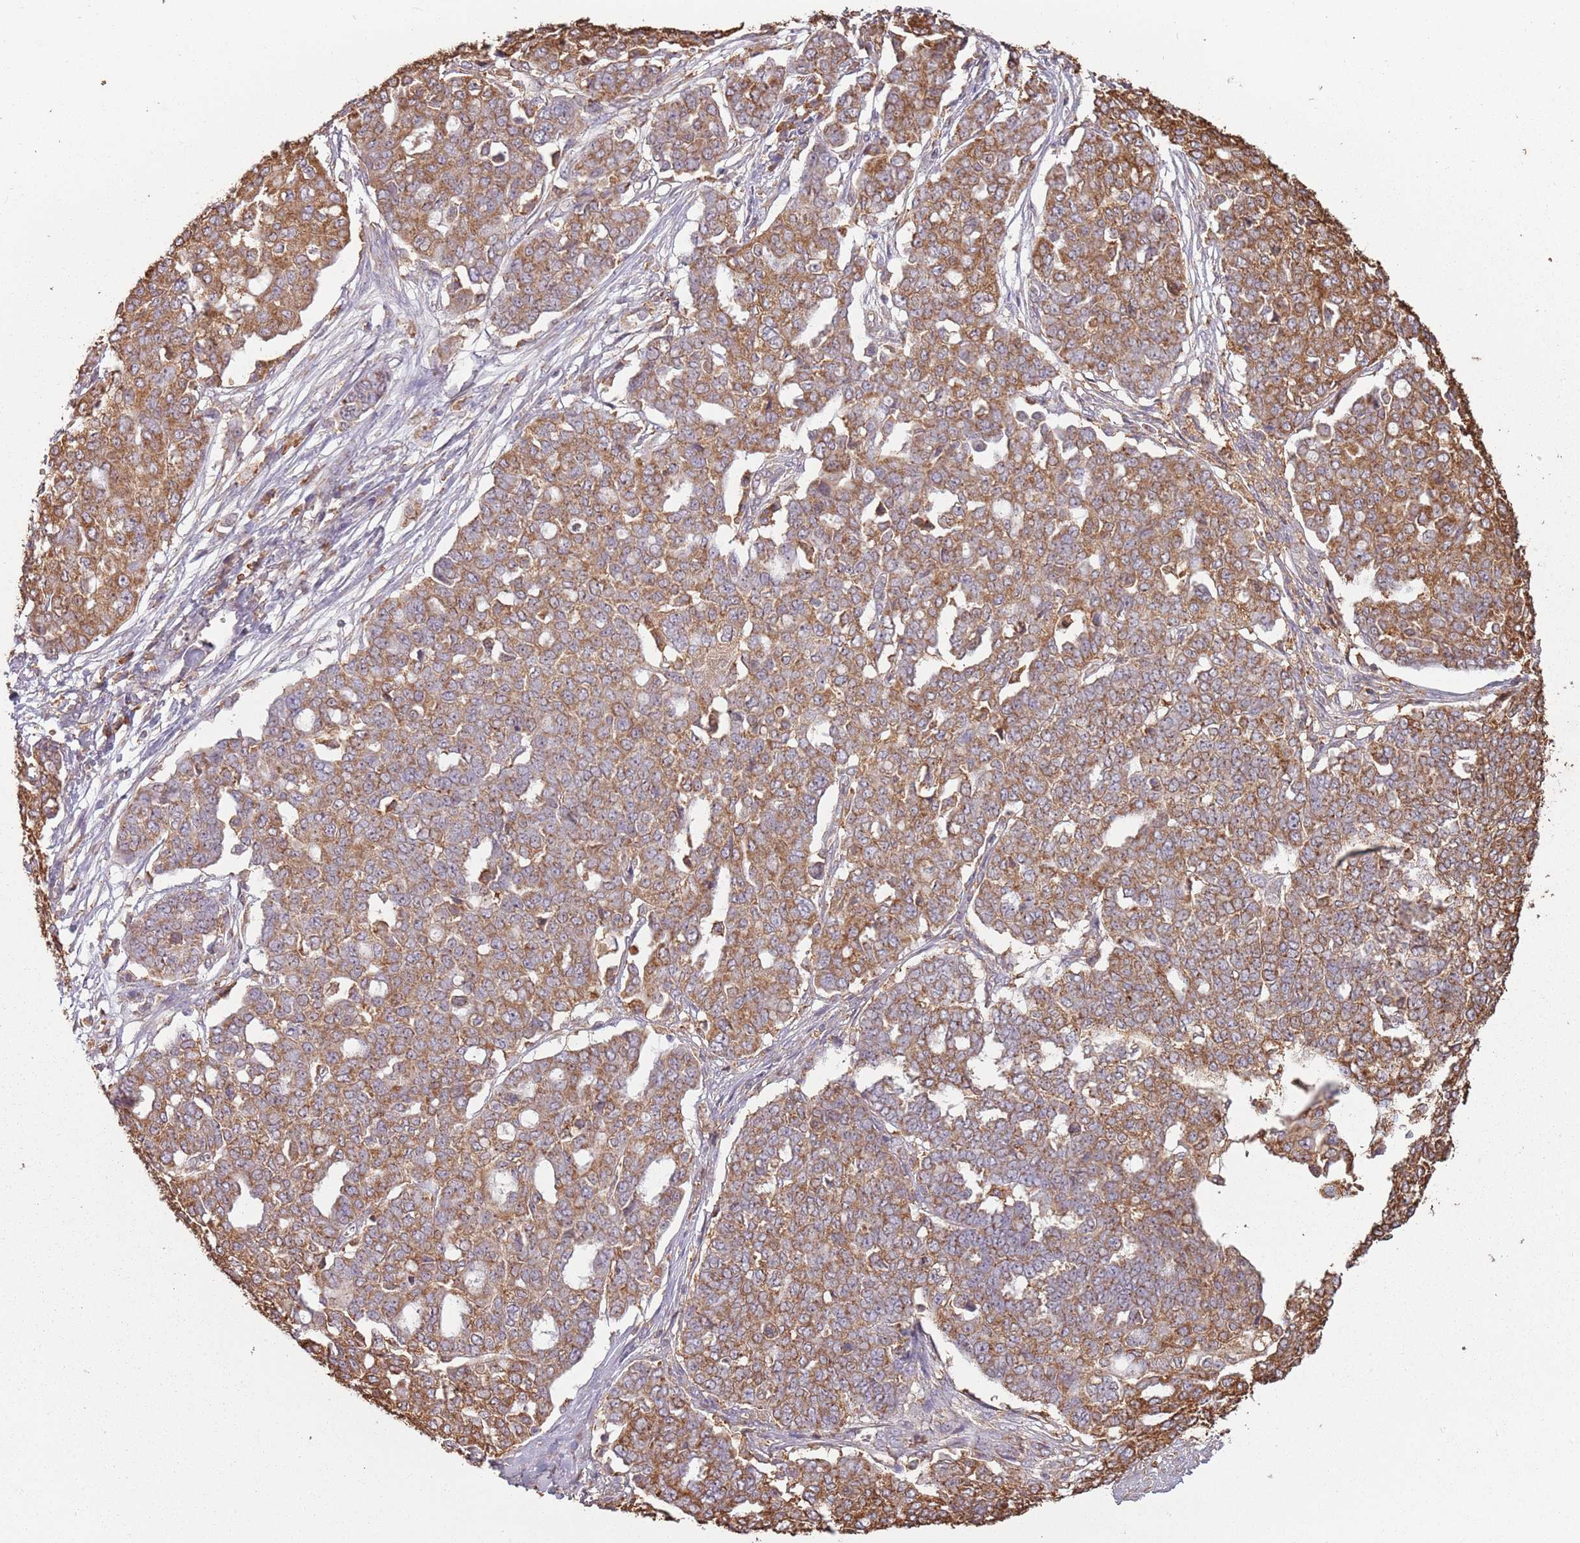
{"staining": {"intensity": "moderate", "quantity": ">75%", "location": "cytoplasmic/membranous"}, "tissue": "ovarian cancer", "cell_type": "Tumor cells", "image_type": "cancer", "snomed": [{"axis": "morphology", "description": "Cystadenocarcinoma, serous, NOS"}, {"axis": "topography", "description": "Soft tissue"}, {"axis": "topography", "description": "Ovary"}], "caption": "Immunohistochemistry (DAB) staining of ovarian serous cystadenocarcinoma demonstrates moderate cytoplasmic/membranous protein staining in approximately >75% of tumor cells.", "gene": "ATOSB", "patient": {"sex": "female", "age": 57}}